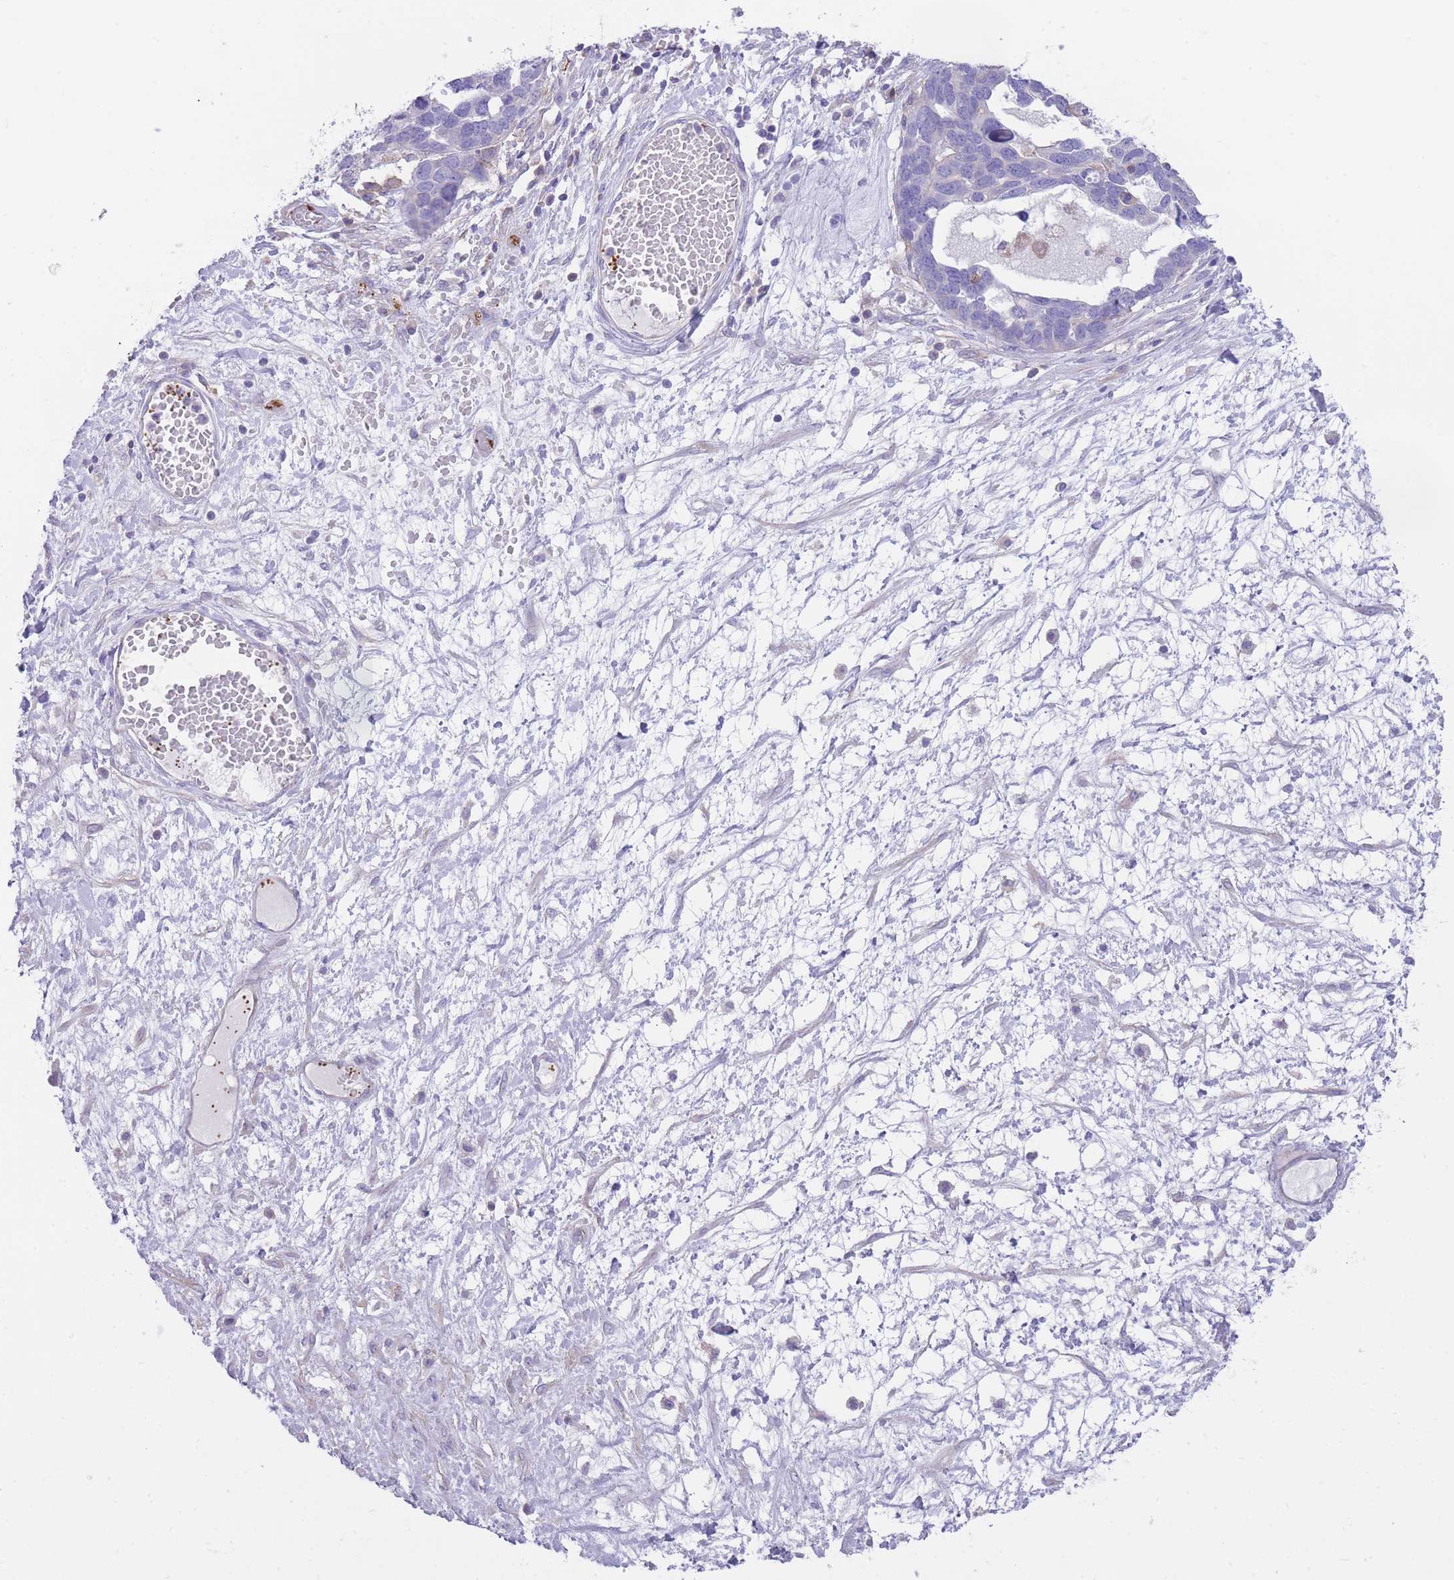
{"staining": {"intensity": "negative", "quantity": "none", "location": "none"}, "tissue": "ovarian cancer", "cell_type": "Tumor cells", "image_type": "cancer", "snomed": [{"axis": "morphology", "description": "Cystadenocarcinoma, serous, NOS"}, {"axis": "topography", "description": "Ovary"}], "caption": "A micrograph of human ovarian serous cystadenocarcinoma is negative for staining in tumor cells.", "gene": "LDB3", "patient": {"sex": "female", "age": 54}}